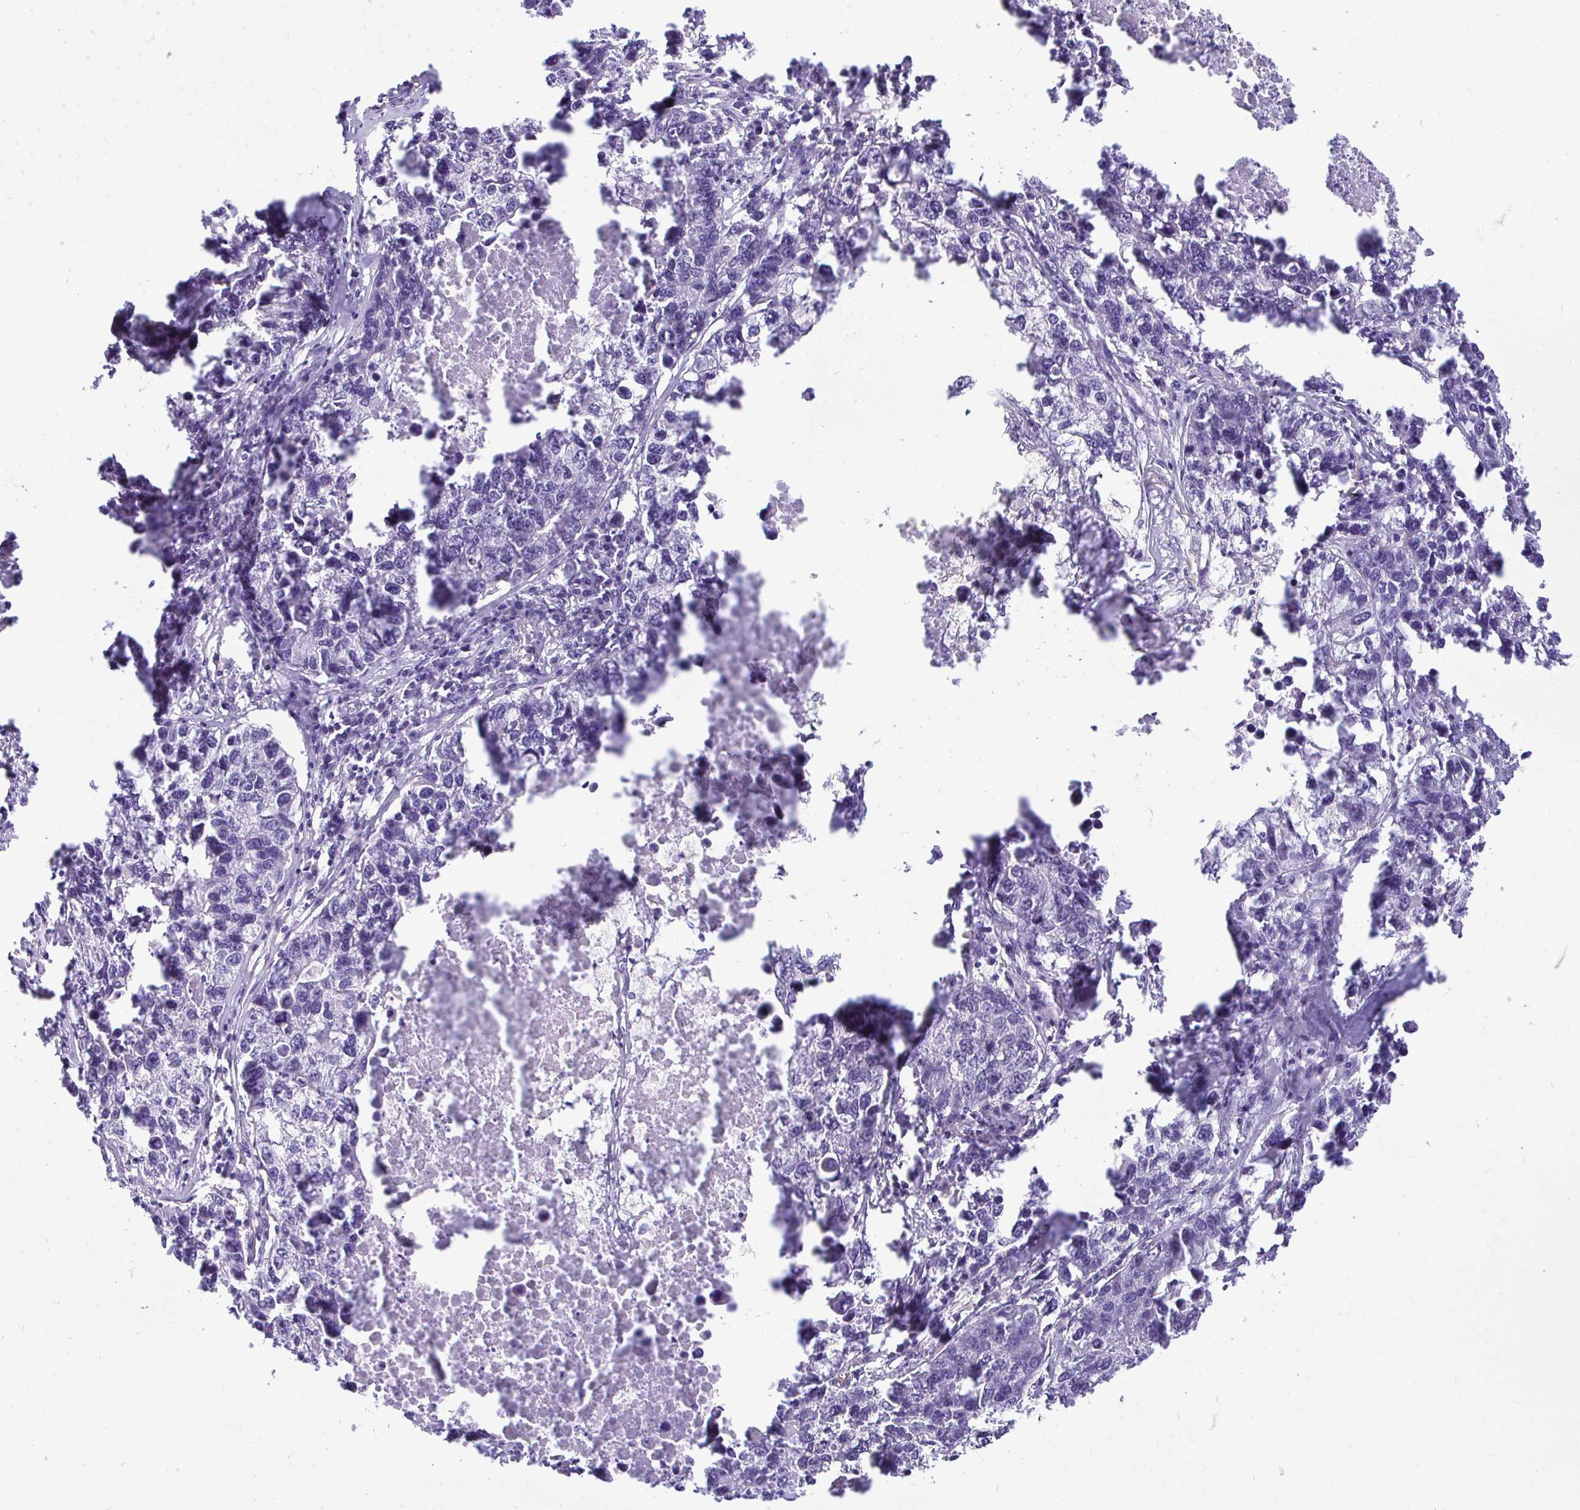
{"staining": {"intensity": "negative", "quantity": "none", "location": "none"}, "tissue": "lung cancer", "cell_type": "Tumor cells", "image_type": "cancer", "snomed": [{"axis": "morphology", "description": "Adenocarcinoma, NOS"}, {"axis": "topography", "description": "Lung"}], "caption": "Tumor cells are negative for protein expression in human lung adenocarcinoma.", "gene": "FATE1", "patient": {"sex": "female", "age": 51}}